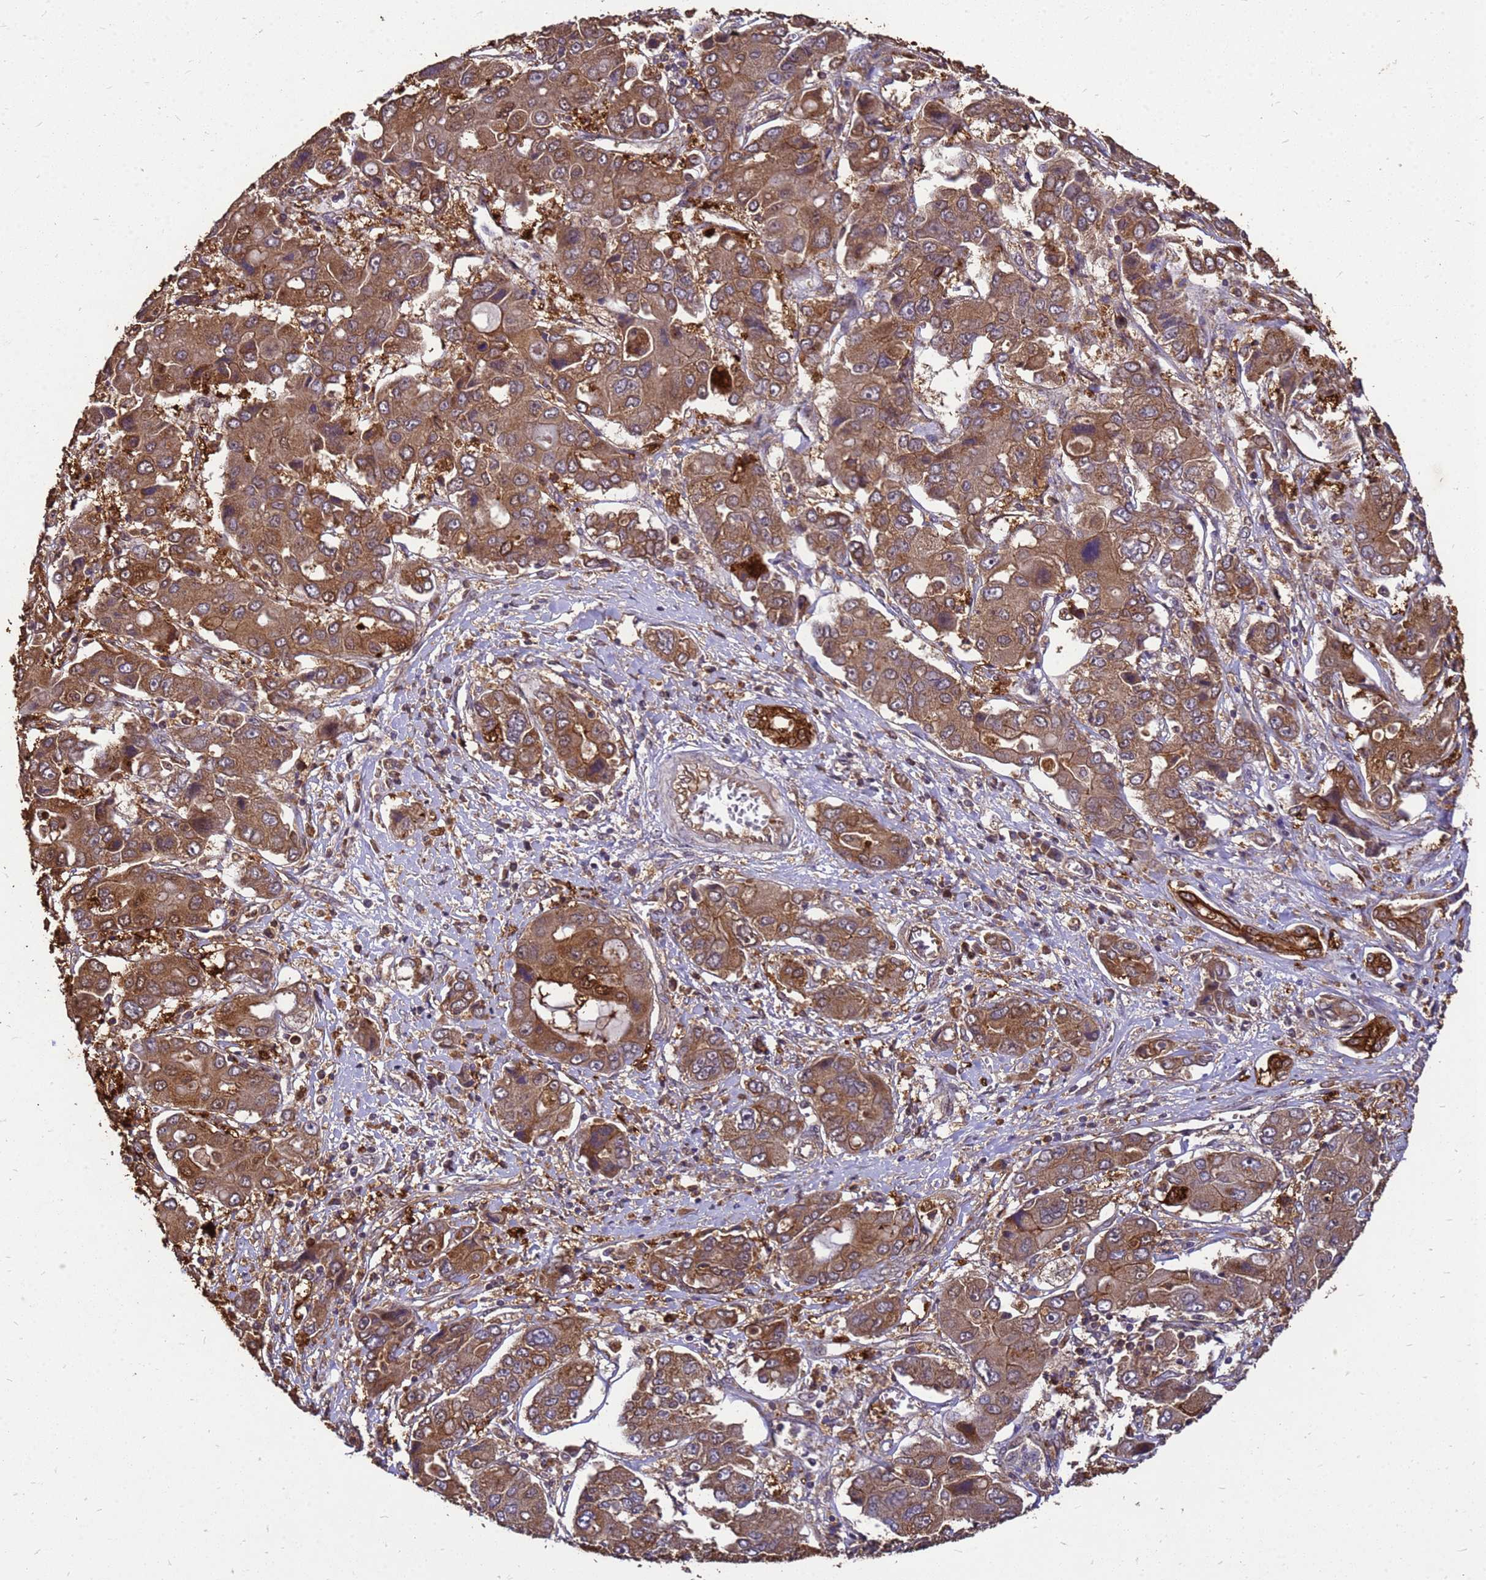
{"staining": {"intensity": "moderate", "quantity": ">75%", "location": "cytoplasmic/membranous"}, "tissue": "liver cancer", "cell_type": "Tumor cells", "image_type": "cancer", "snomed": [{"axis": "morphology", "description": "Cholangiocarcinoma"}, {"axis": "topography", "description": "Liver"}], "caption": "About >75% of tumor cells in cholangiocarcinoma (liver) reveal moderate cytoplasmic/membranous protein expression as visualized by brown immunohistochemical staining.", "gene": "ZNF618", "patient": {"sex": "male", "age": 67}}